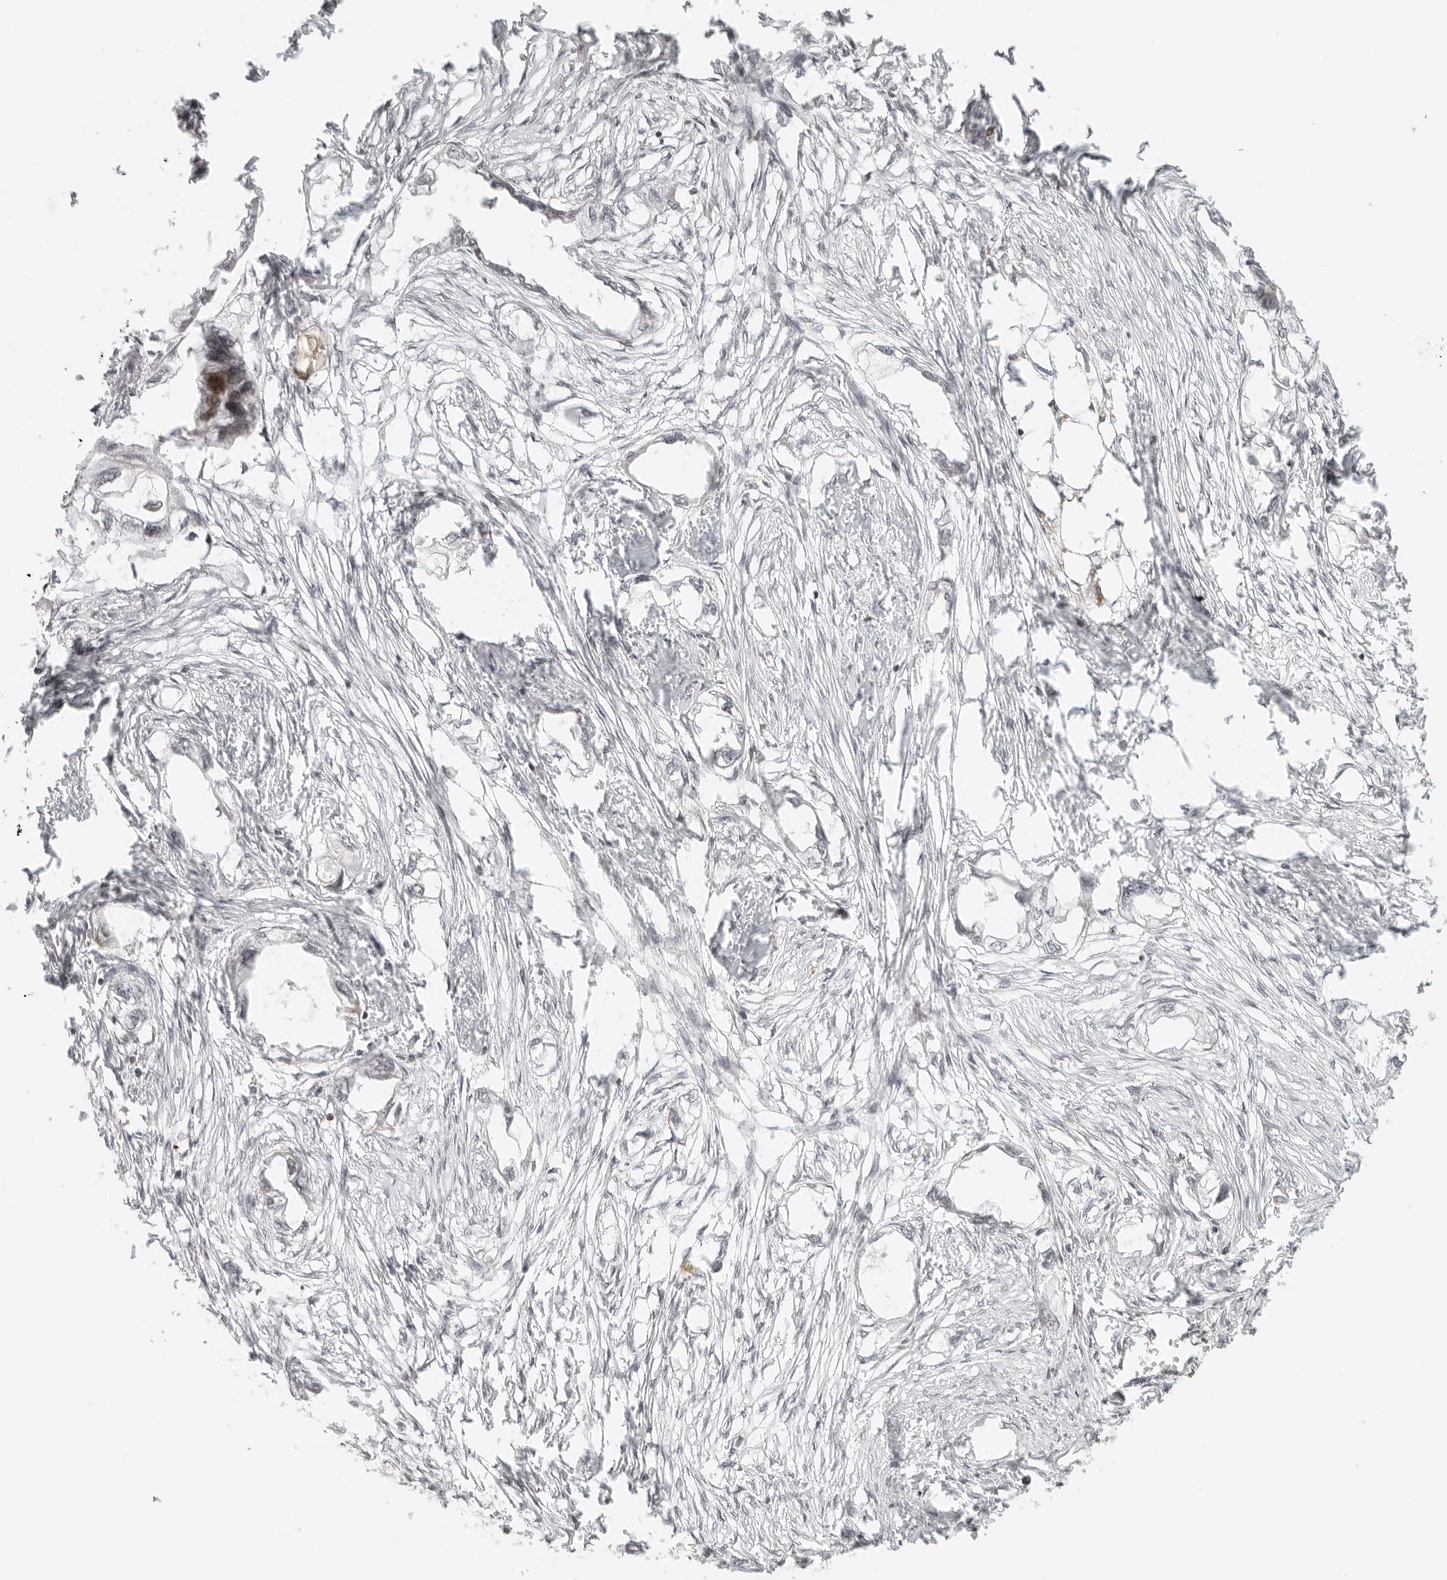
{"staining": {"intensity": "negative", "quantity": "none", "location": "none"}, "tissue": "endometrial cancer", "cell_type": "Tumor cells", "image_type": "cancer", "snomed": [{"axis": "morphology", "description": "Adenocarcinoma, NOS"}, {"axis": "morphology", "description": "Adenocarcinoma, metastatic, NOS"}, {"axis": "topography", "description": "Adipose tissue"}, {"axis": "topography", "description": "Endometrium"}], "caption": "Endometrial cancer was stained to show a protein in brown. There is no significant expression in tumor cells.", "gene": "ZNF407", "patient": {"sex": "female", "age": 67}}